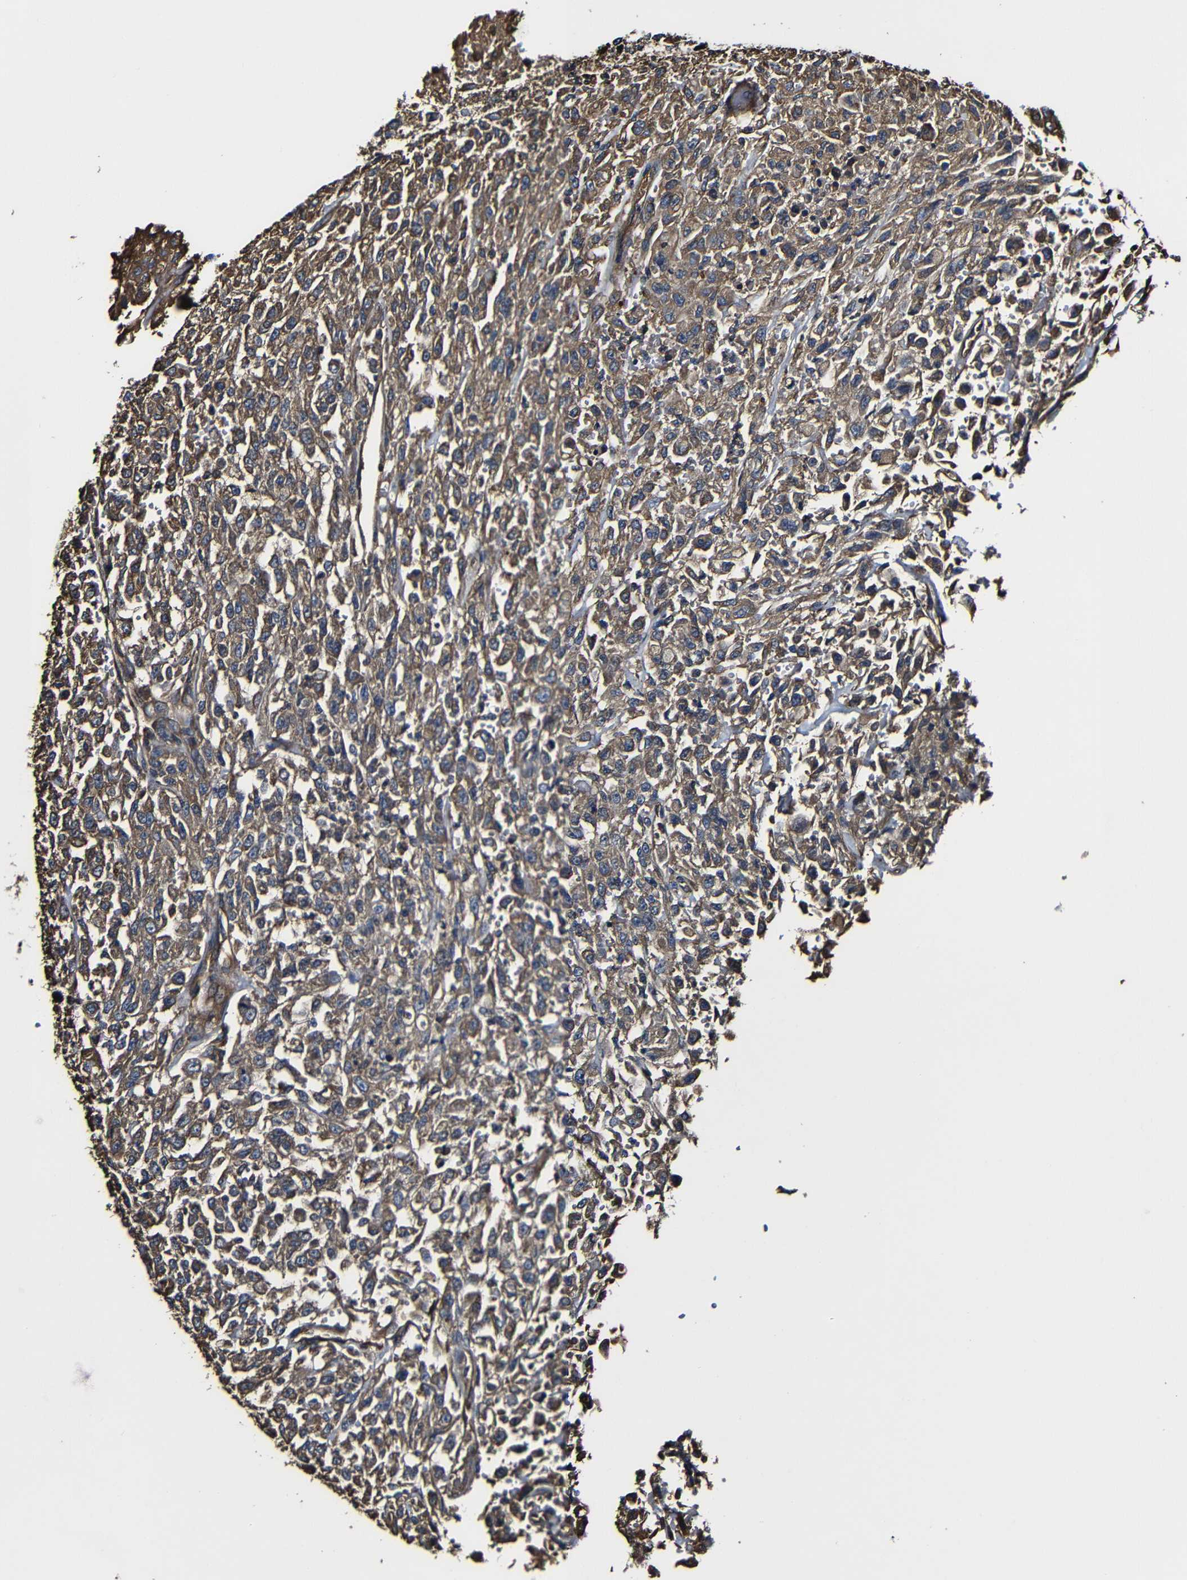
{"staining": {"intensity": "moderate", "quantity": ">75%", "location": "cytoplasmic/membranous"}, "tissue": "urothelial cancer", "cell_type": "Tumor cells", "image_type": "cancer", "snomed": [{"axis": "morphology", "description": "Urothelial carcinoma, High grade"}, {"axis": "topography", "description": "Urinary bladder"}], "caption": "High-power microscopy captured an immunohistochemistry (IHC) micrograph of urothelial cancer, revealing moderate cytoplasmic/membranous positivity in about >75% of tumor cells.", "gene": "MSN", "patient": {"sex": "male", "age": 46}}